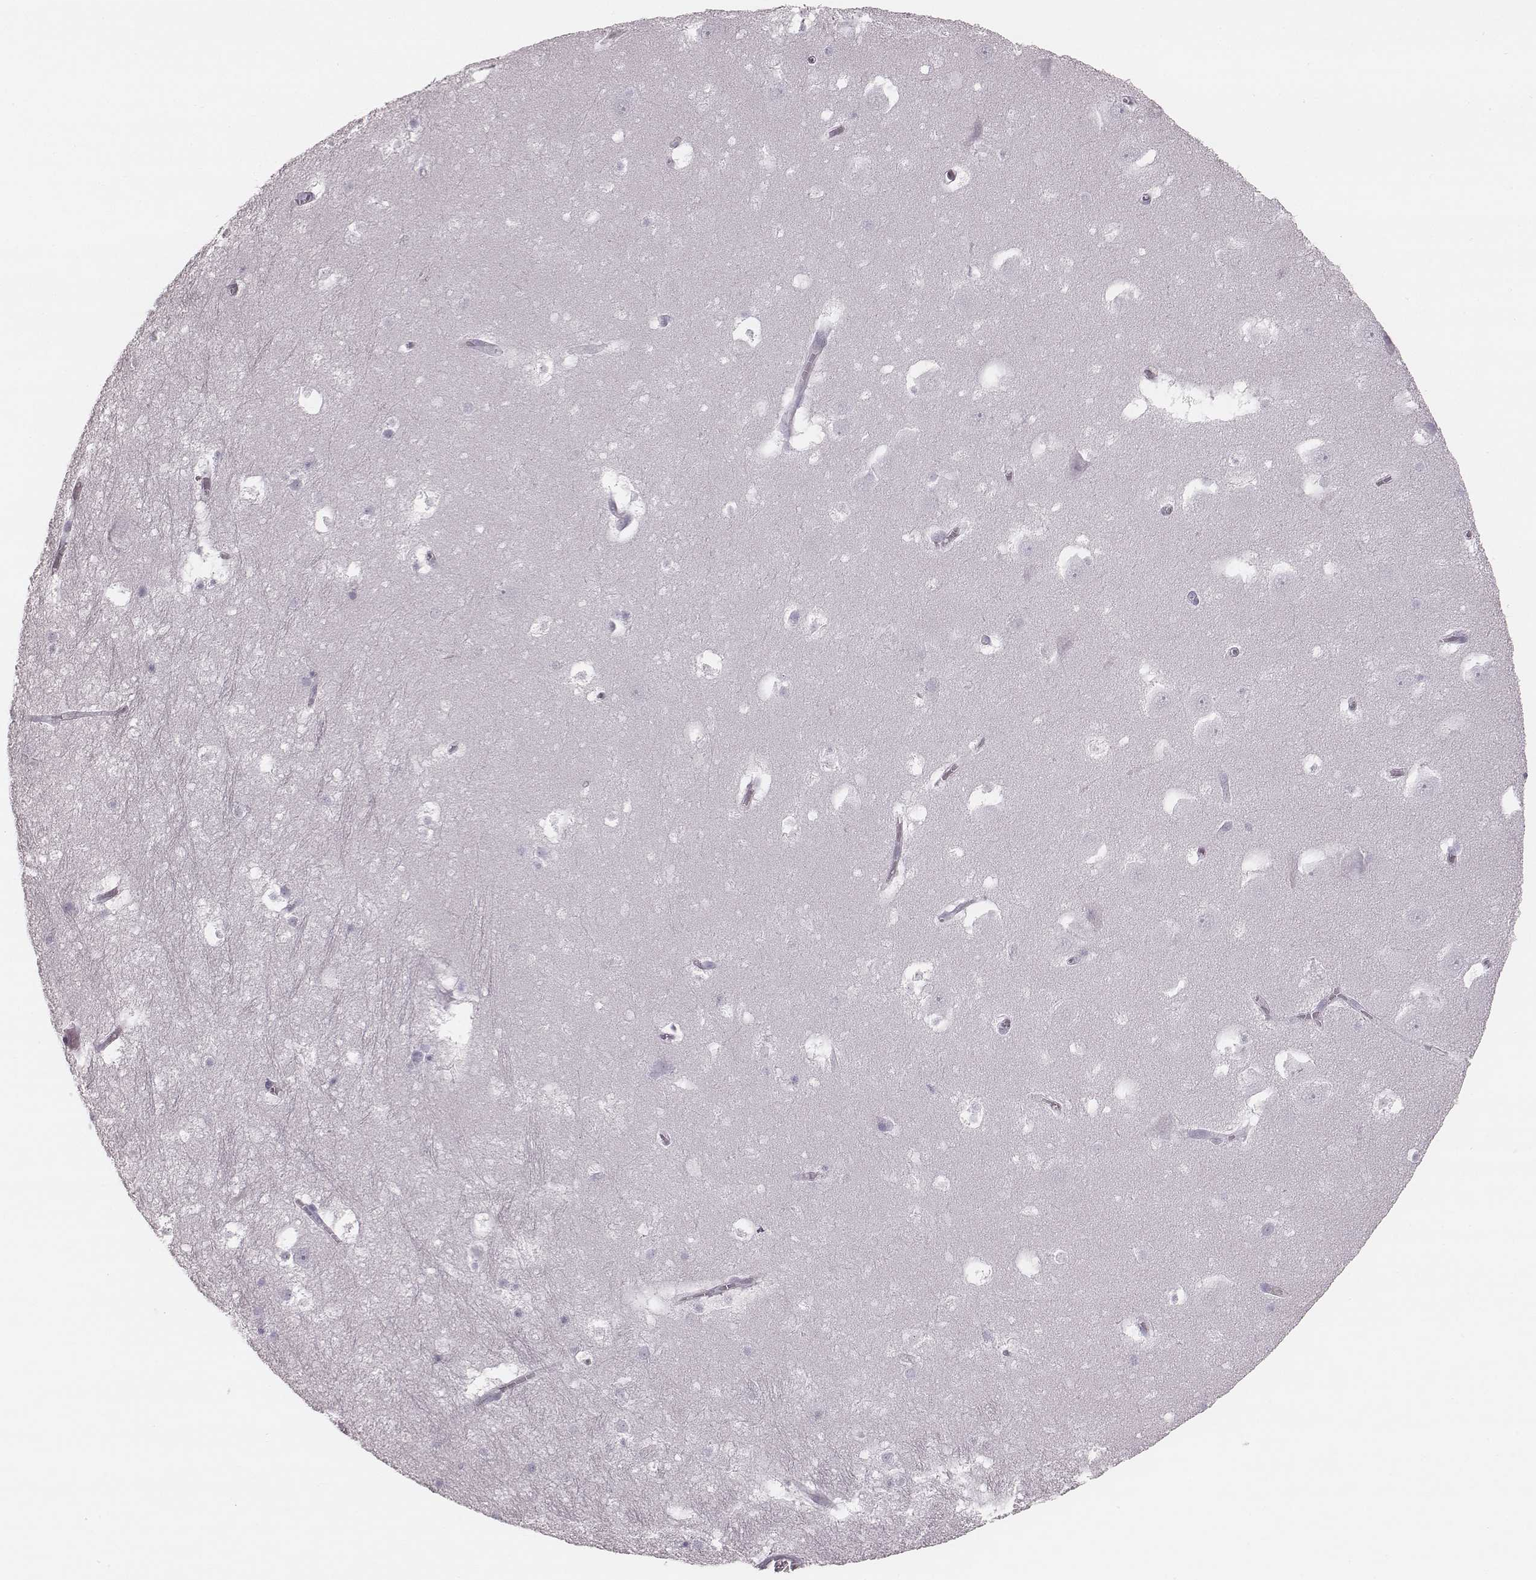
{"staining": {"intensity": "negative", "quantity": "none", "location": "none"}, "tissue": "hippocampus", "cell_type": "Glial cells", "image_type": "normal", "snomed": [{"axis": "morphology", "description": "Normal tissue, NOS"}, {"axis": "topography", "description": "Hippocampus"}], "caption": "Human hippocampus stained for a protein using IHC shows no positivity in glial cells.", "gene": "ENSG00000285837", "patient": {"sex": "male", "age": 45}}